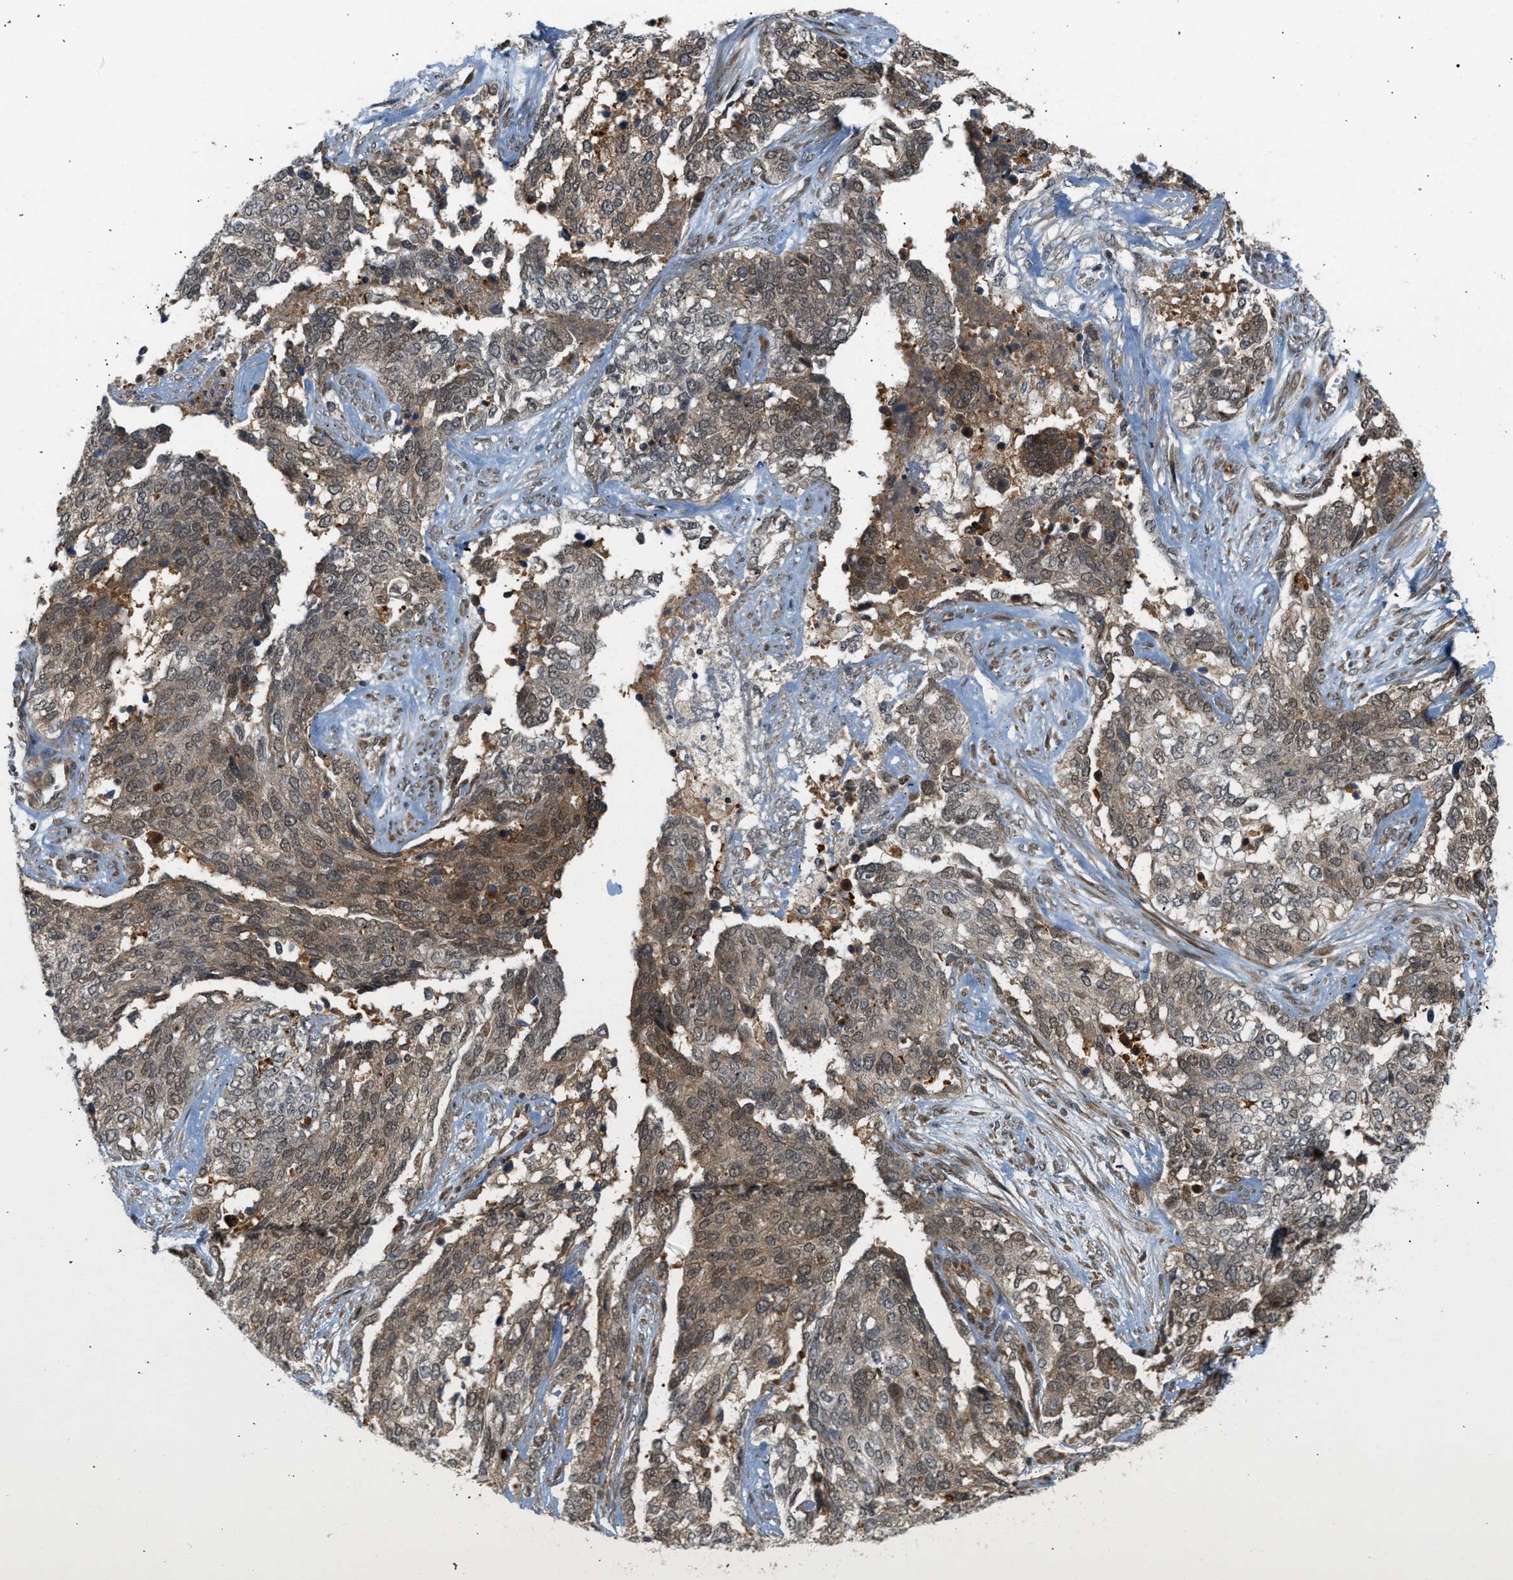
{"staining": {"intensity": "weak", "quantity": "25%-75%", "location": "cytoplasmic/membranous"}, "tissue": "ovarian cancer", "cell_type": "Tumor cells", "image_type": "cancer", "snomed": [{"axis": "morphology", "description": "Cystadenocarcinoma, serous, NOS"}, {"axis": "topography", "description": "Ovary"}], "caption": "Tumor cells reveal weak cytoplasmic/membranous positivity in about 25%-75% of cells in serous cystadenocarcinoma (ovarian). The protein is stained brown, and the nuclei are stained in blue (DAB (3,3'-diaminobenzidine) IHC with brightfield microscopy, high magnification).", "gene": "BAG1", "patient": {"sex": "female", "age": 44}}